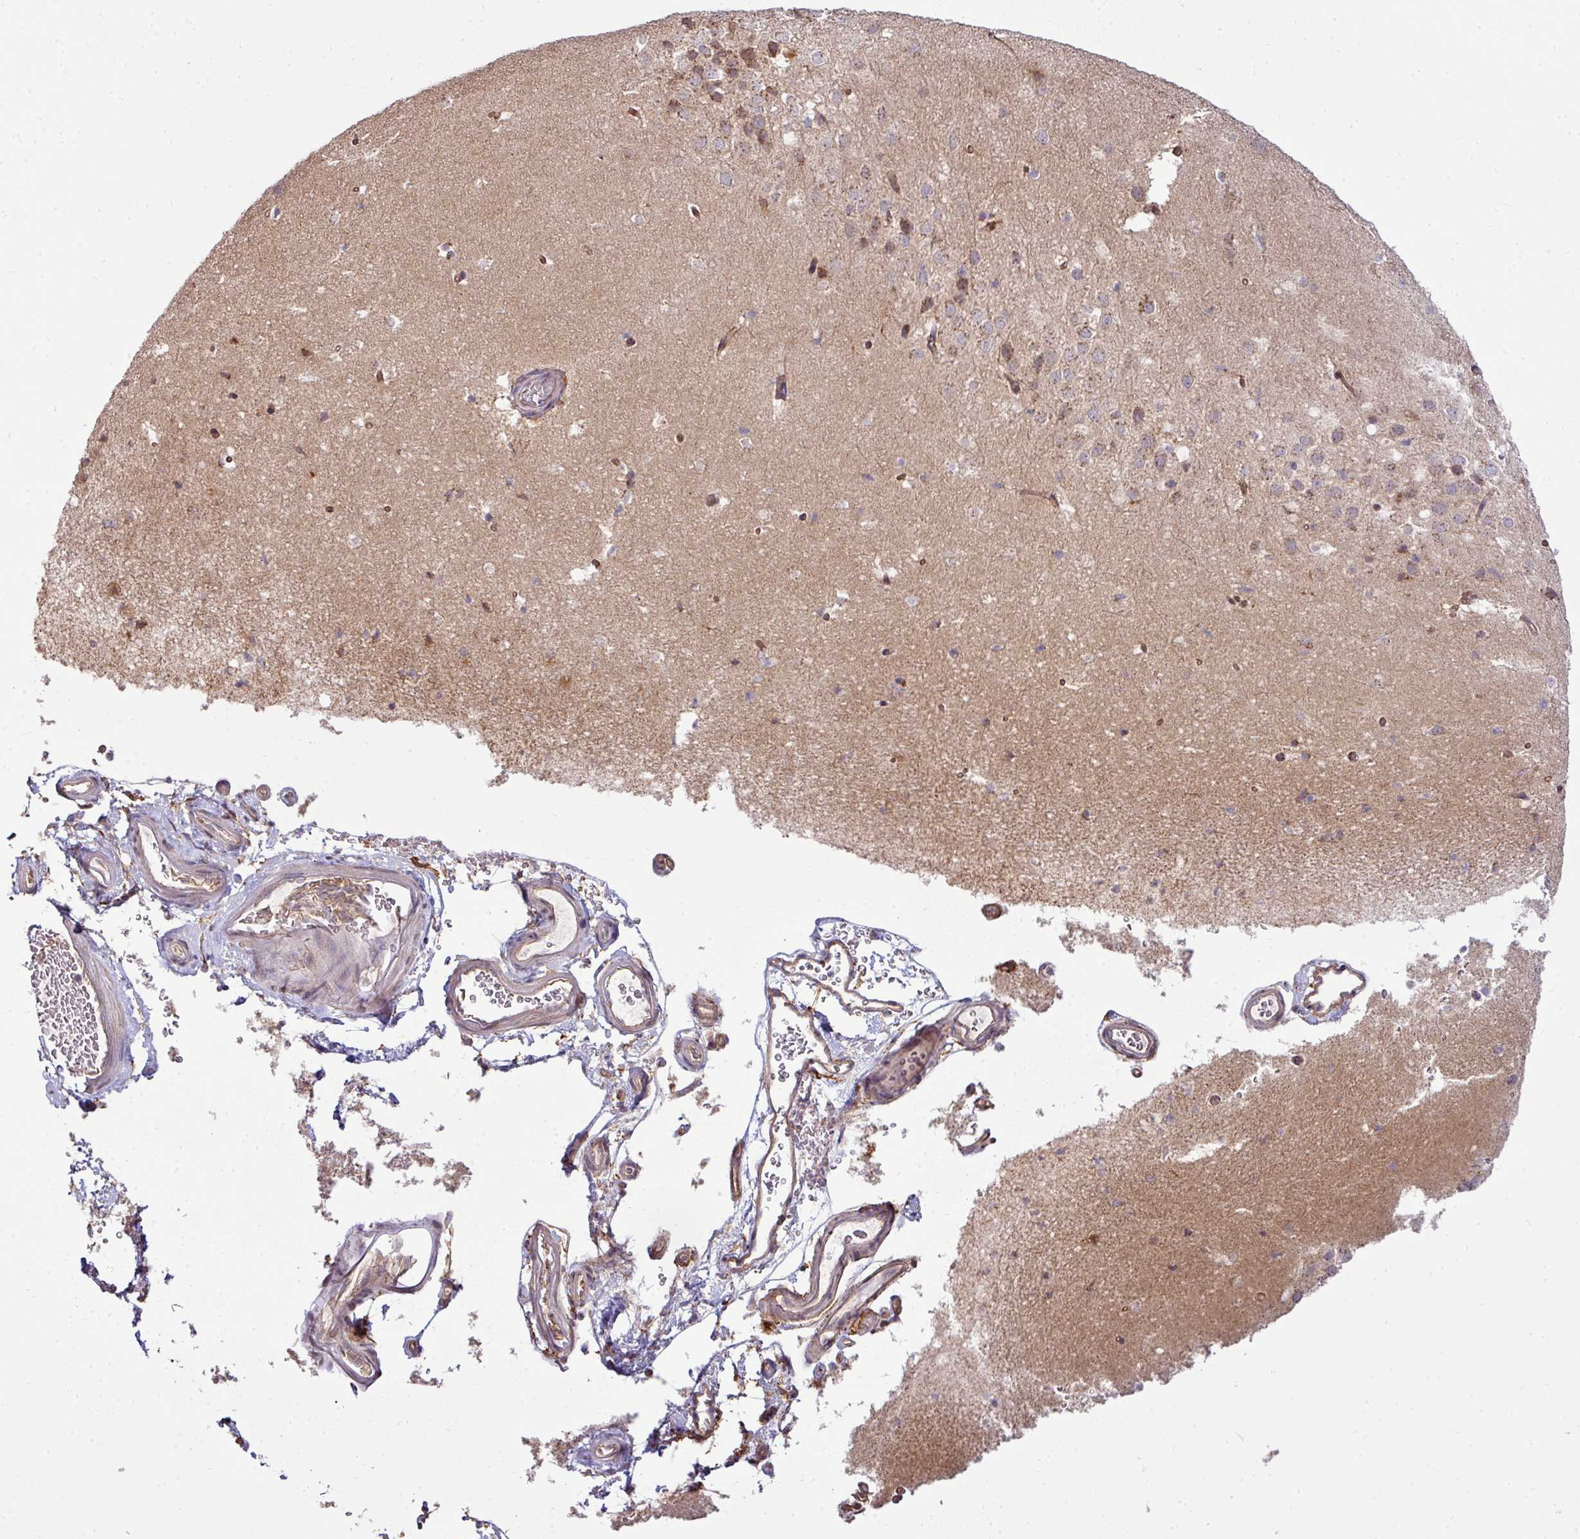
{"staining": {"intensity": "moderate", "quantity": "<25%", "location": "cytoplasmic/membranous"}, "tissue": "hippocampus", "cell_type": "Glial cells", "image_type": "normal", "snomed": [{"axis": "morphology", "description": "Normal tissue, NOS"}, {"axis": "topography", "description": "Hippocampus"}], "caption": "Immunohistochemical staining of normal human hippocampus displays moderate cytoplasmic/membranous protein positivity in approximately <25% of glial cells.", "gene": "TIMMDC1", "patient": {"sex": "male", "age": 37}}